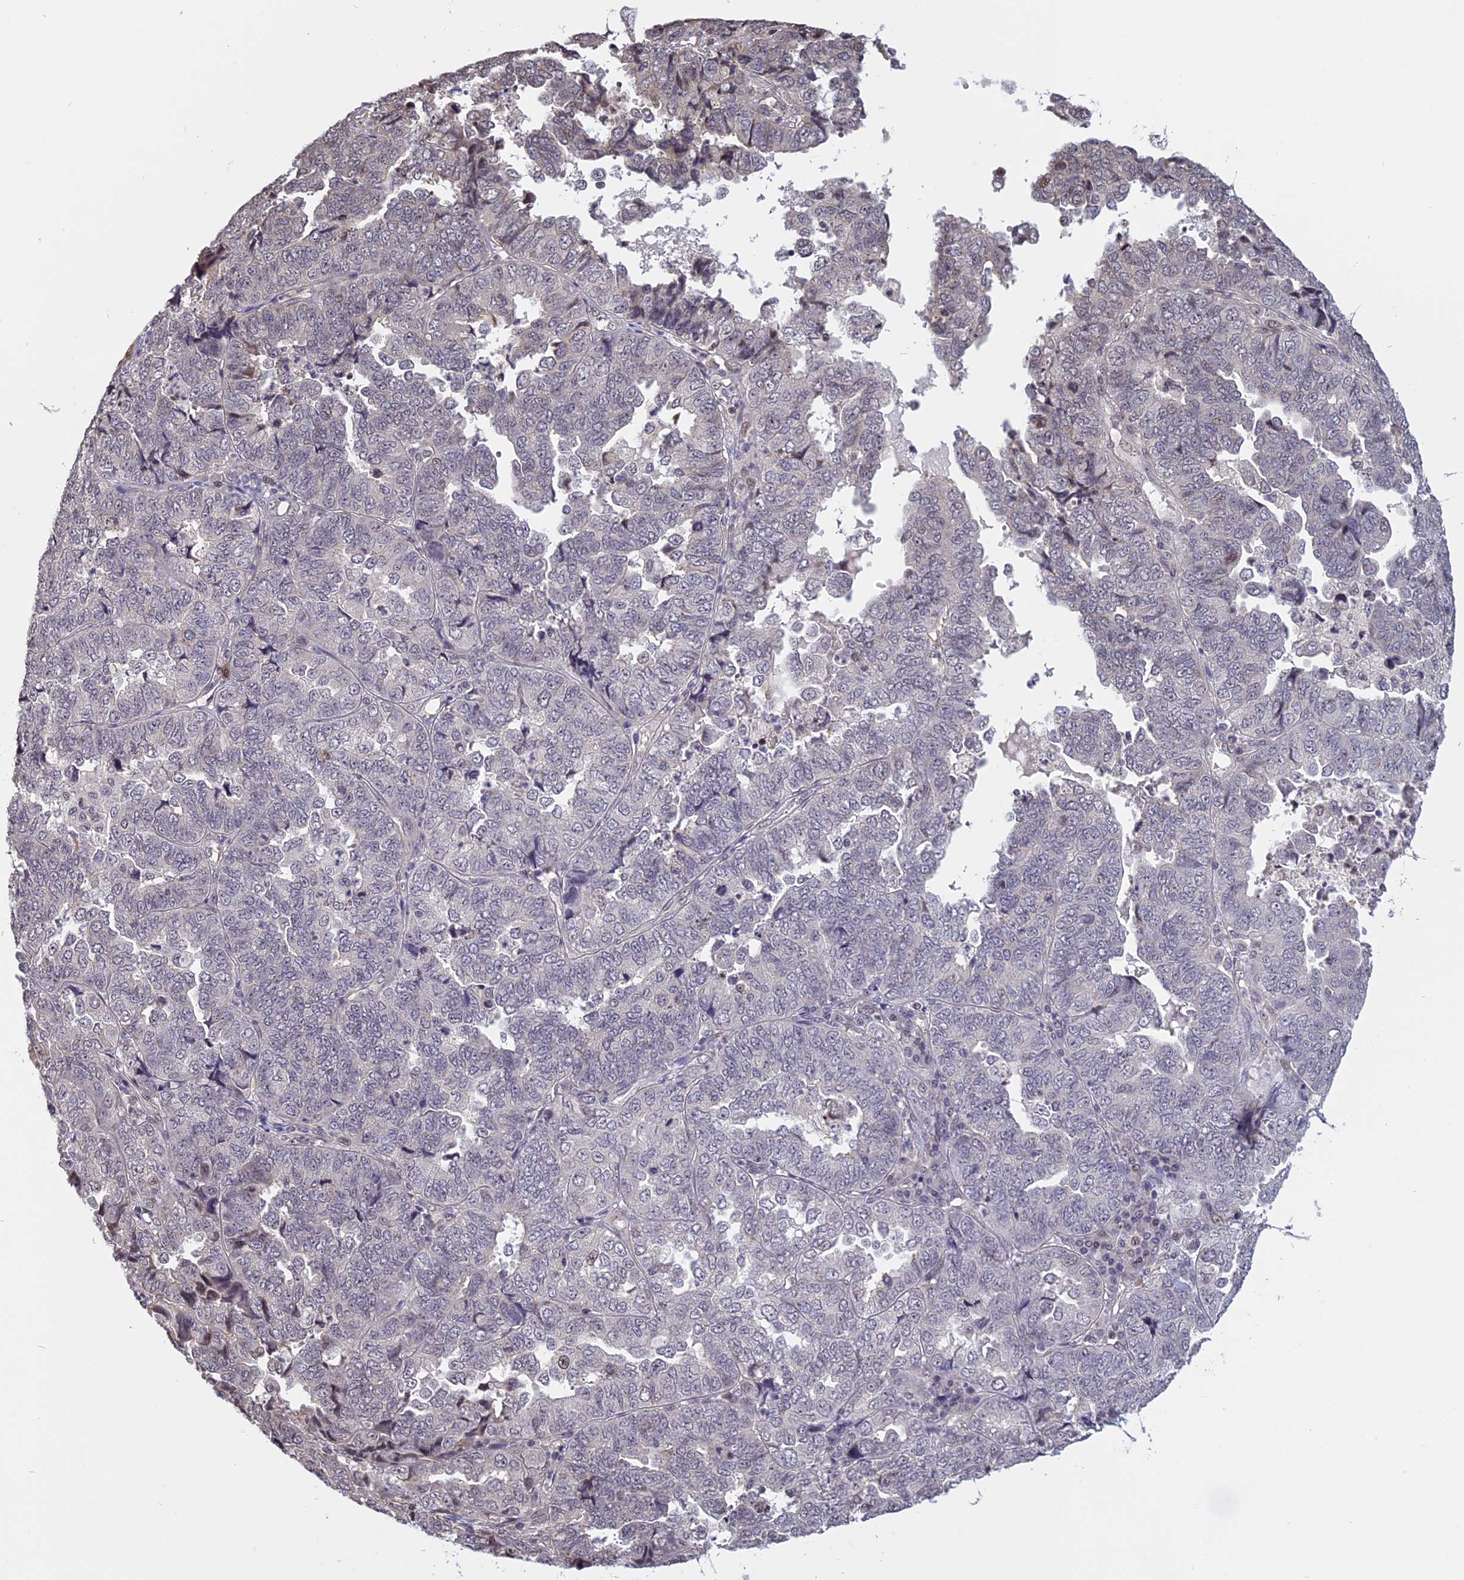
{"staining": {"intensity": "negative", "quantity": "none", "location": "none"}, "tissue": "endometrial cancer", "cell_type": "Tumor cells", "image_type": "cancer", "snomed": [{"axis": "morphology", "description": "Adenocarcinoma, NOS"}, {"axis": "topography", "description": "Endometrium"}], "caption": "Tumor cells show no significant expression in adenocarcinoma (endometrial). (Immunohistochemistry (ihc), brightfield microscopy, high magnification).", "gene": "MGA", "patient": {"sex": "female", "age": 79}}